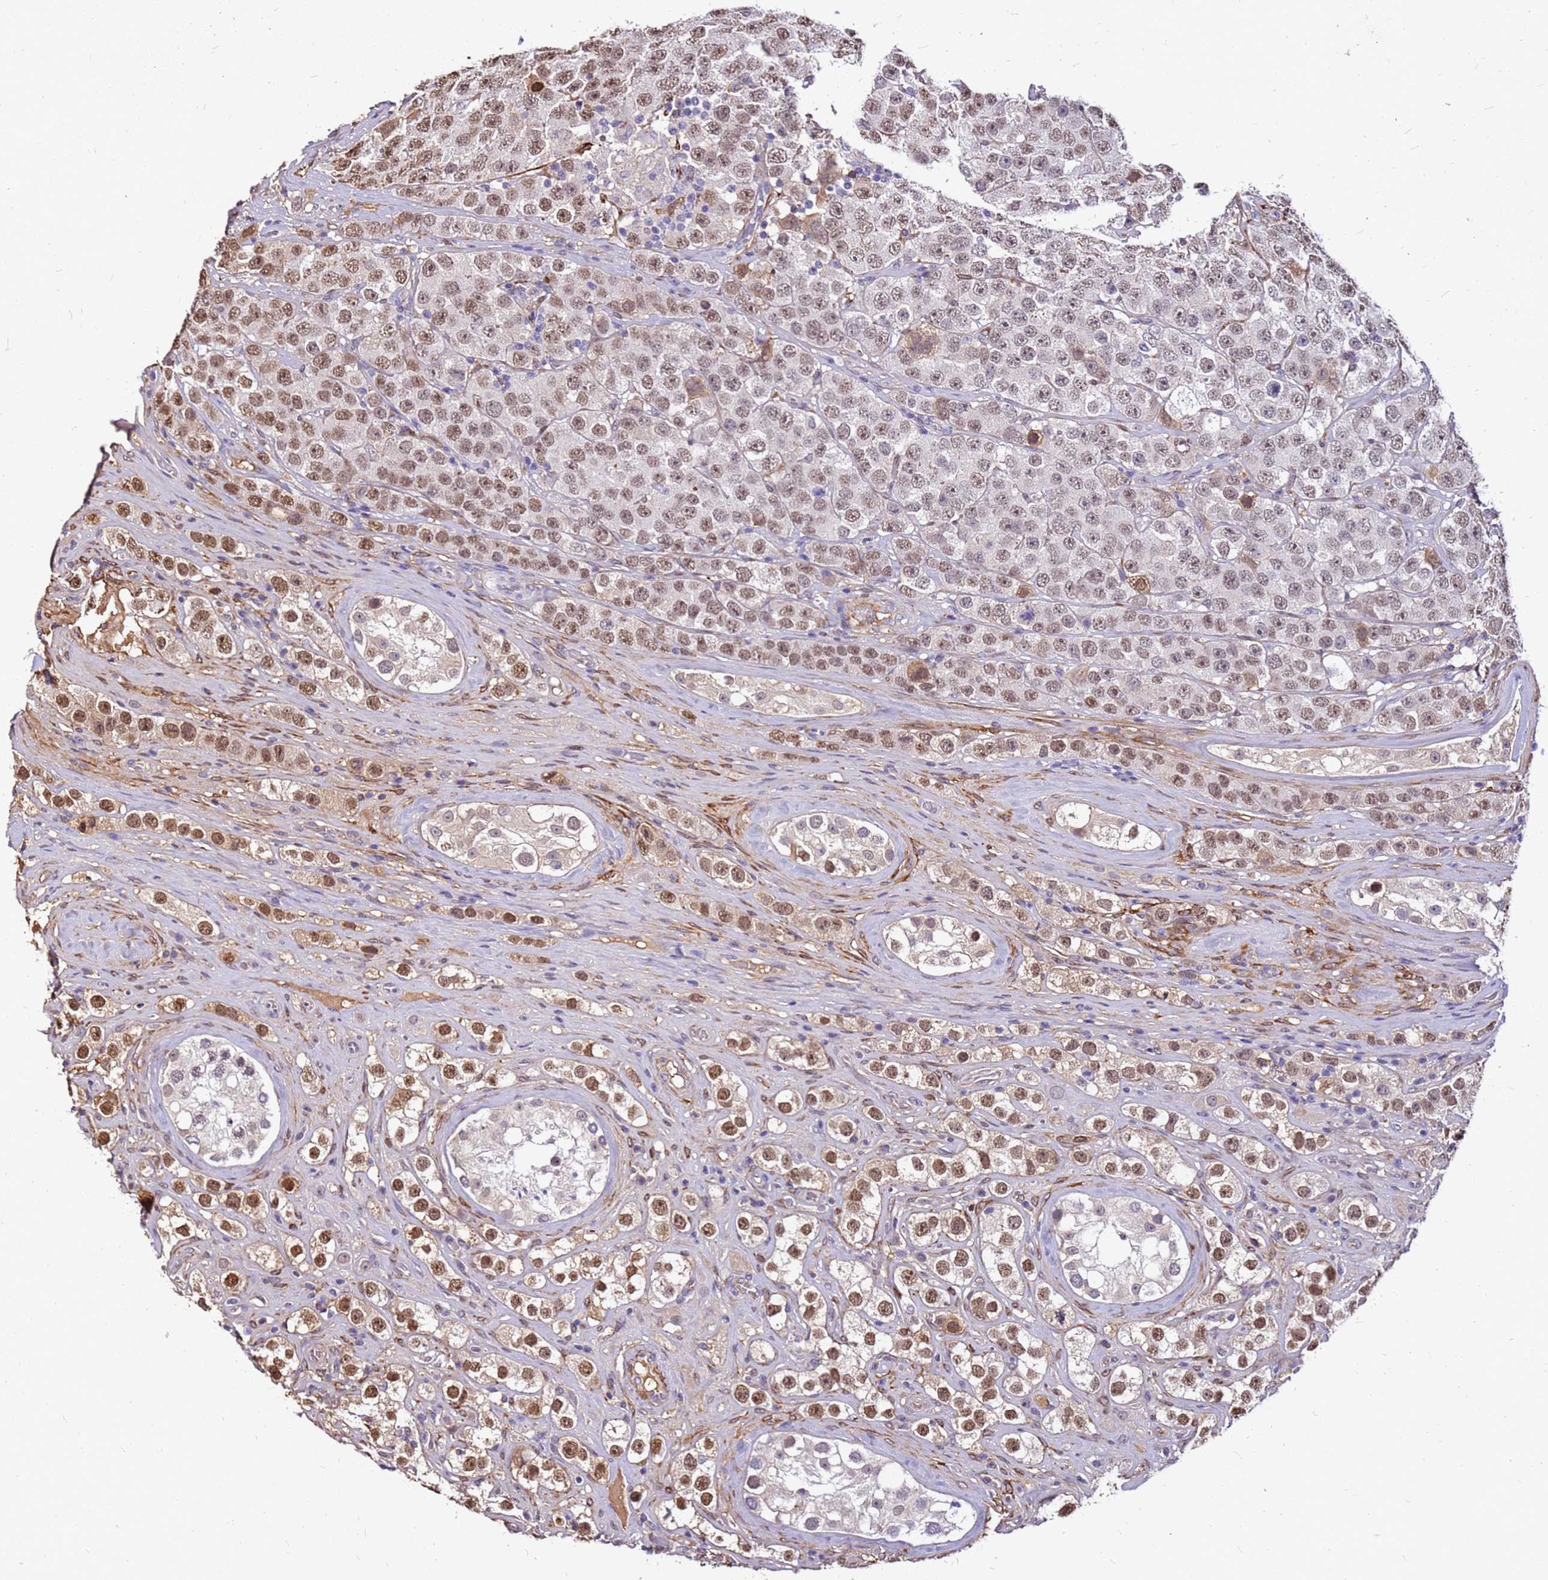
{"staining": {"intensity": "moderate", "quantity": "25%-75%", "location": "nuclear"}, "tissue": "testis cancer", "cell_type": "Tumor cells", "image_type": "cancer", "snomed": [{"axis": "morphology", "description": "Seminoma, NOS"}, {"axis": "topography", "description": "Testis"}], "caption": "Seminoma (testis) was stained to show a protein in brown. There is medium levels of moderate nuclear expression in about 25%-75% of tumor cells.", "gene": "ALDH1A3", "patient": {"sex": "male", "age": 28}}